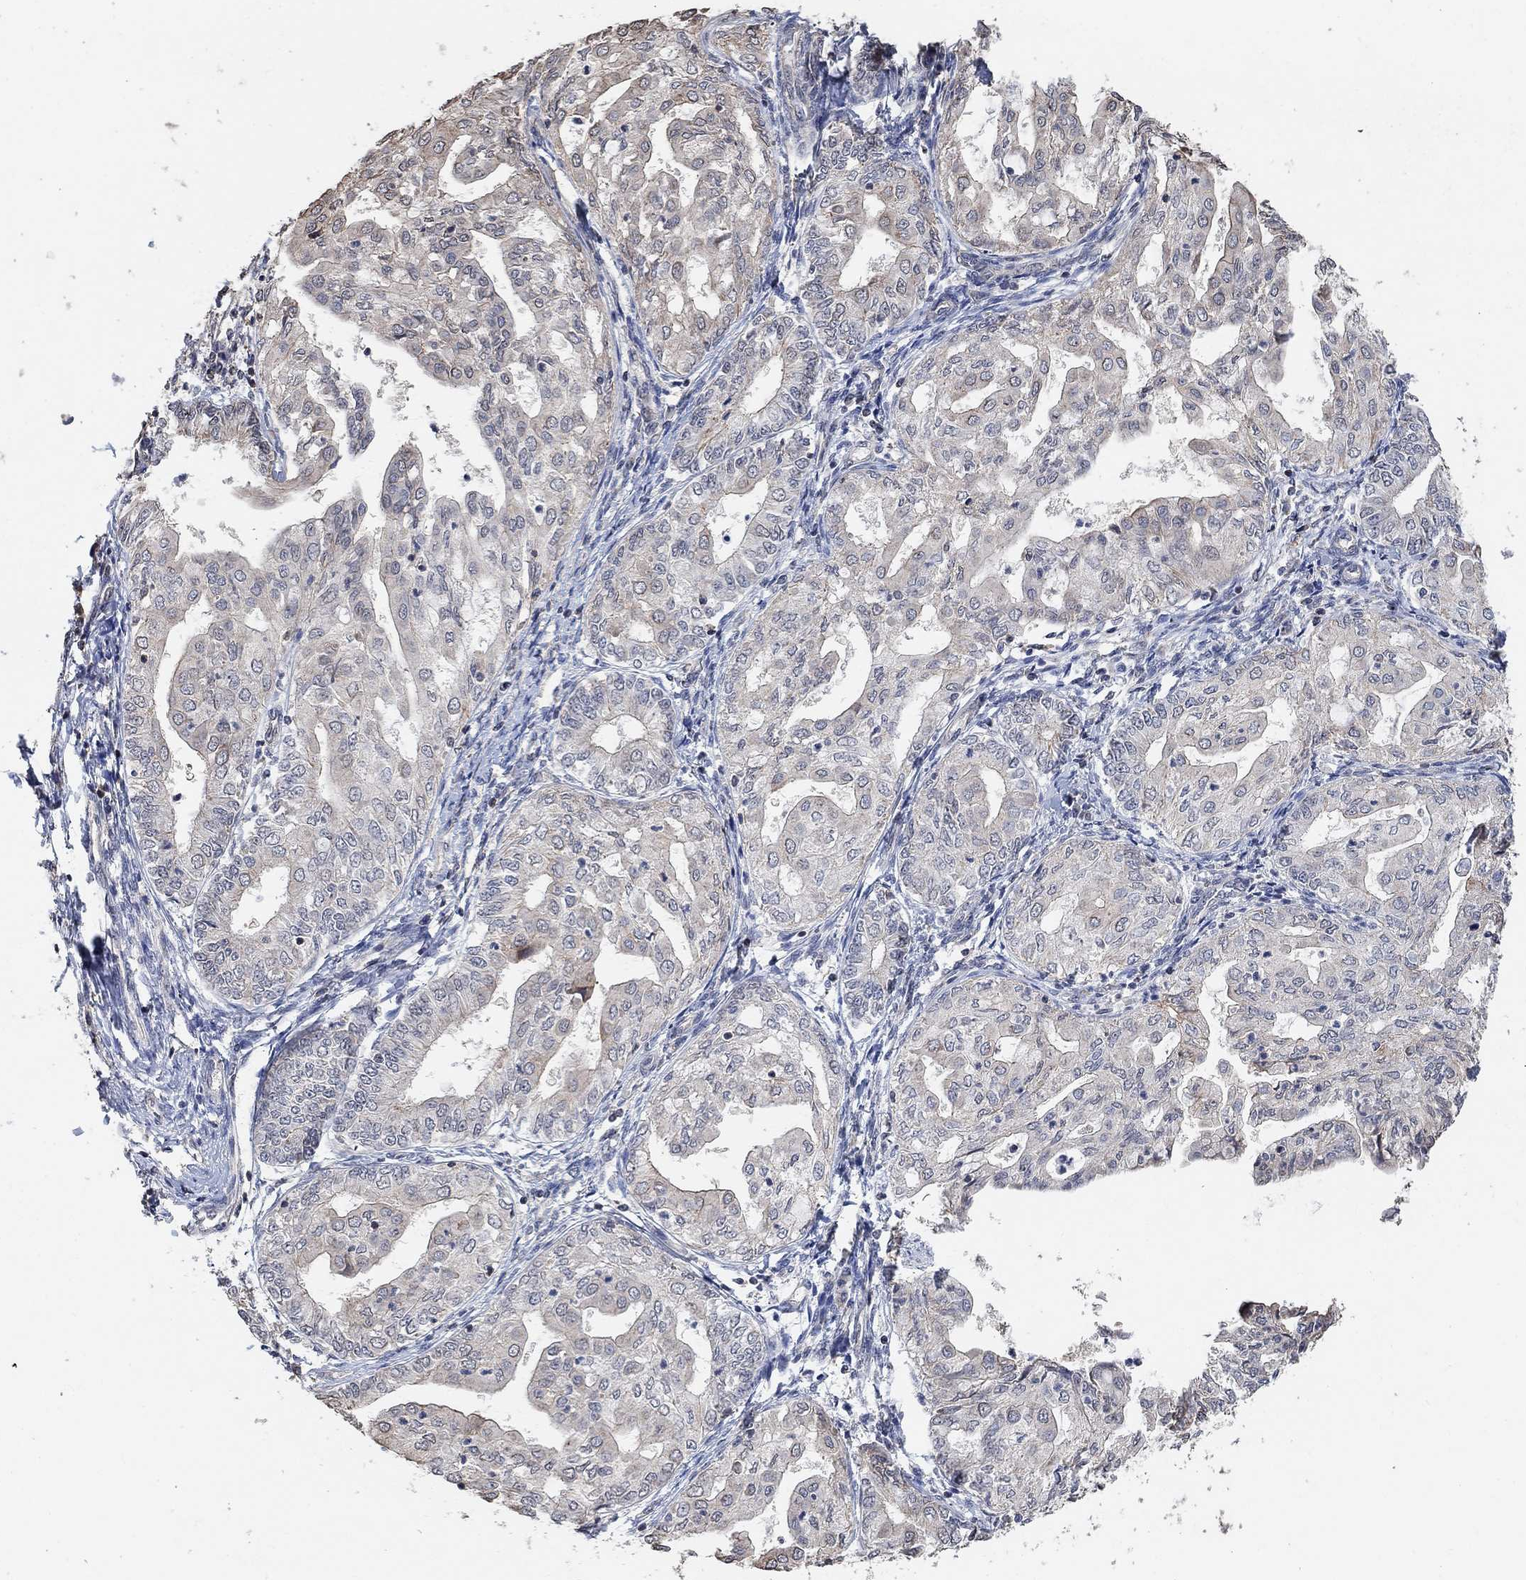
{"staining": {"intensity": "weak", "quantity": "<25%", "location": "cytoplasmic/membranous"}, "tissue": "endometrial cancer", "cell_type": "Tumor cells", "image_type": "cancer", "snomed": [{"axis": "morphology", "description": "Adenocarcinoma, NOS"}, {"axis": "topography", "description": "Endometrium"}], "caption": "Tumor cells show no significant protein expression in endometrial cancer (adenocarcinoma). (DAB immunohistochemistry, high magnification).", "gene": "UNC5B", "patient": {"sex": "female", "age": 68}}